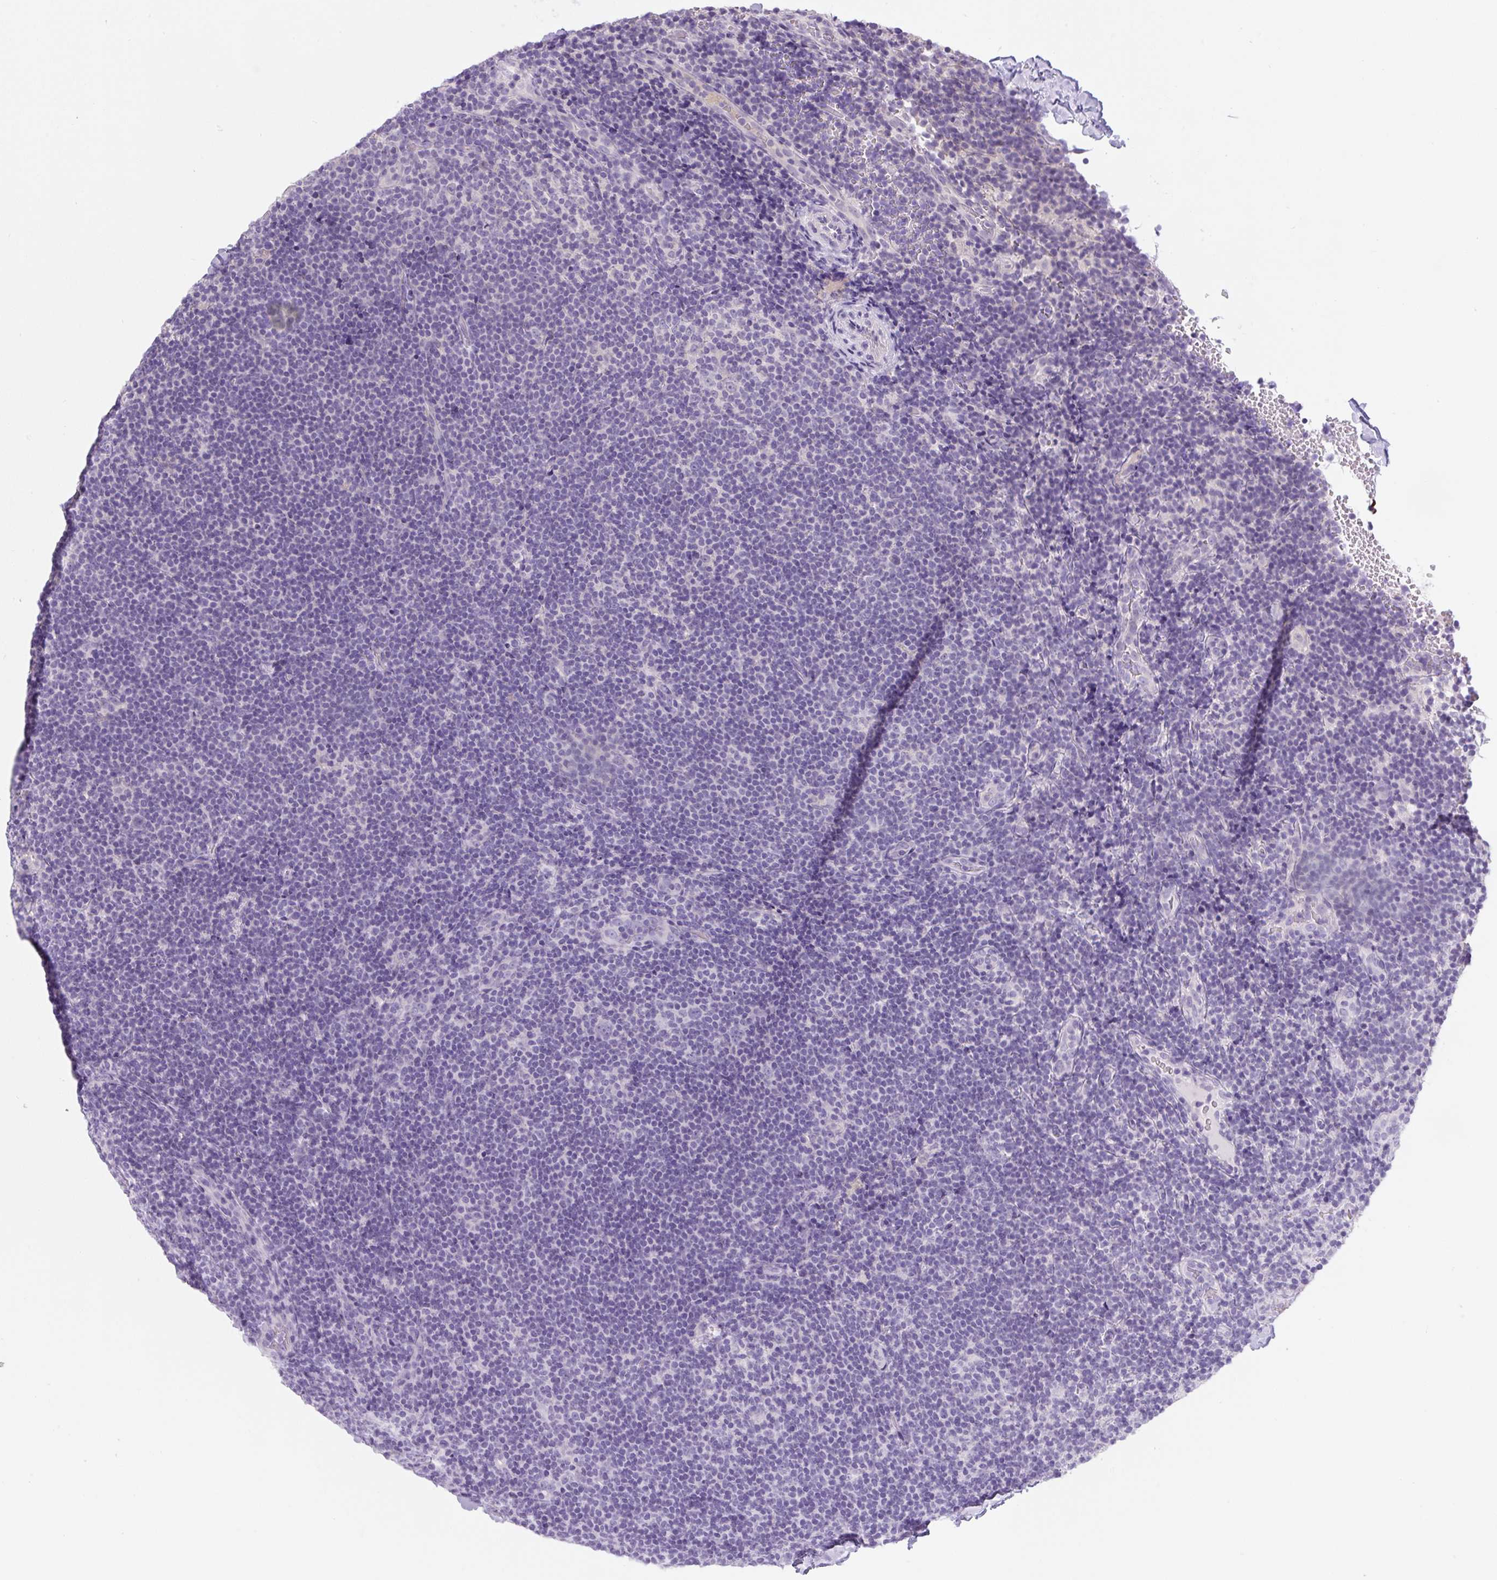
{"staining": {"intensity": "negative", "quantity": "none", "location": "none"}, "tissue": "lymphoma", "cell_type": "Tumor cells", "image_type": "cancer", "snomed": [{"axis": "morphology", "description": "Hodgkin's disease, NOS"}, {"axis": "topography", "description": "Lymph node"}], "caption": "There is no significant positivity in tumor cells of Hodgkin's disease.", "gene": "UBL3", "patient": {"sex": "female", "age": 57}}